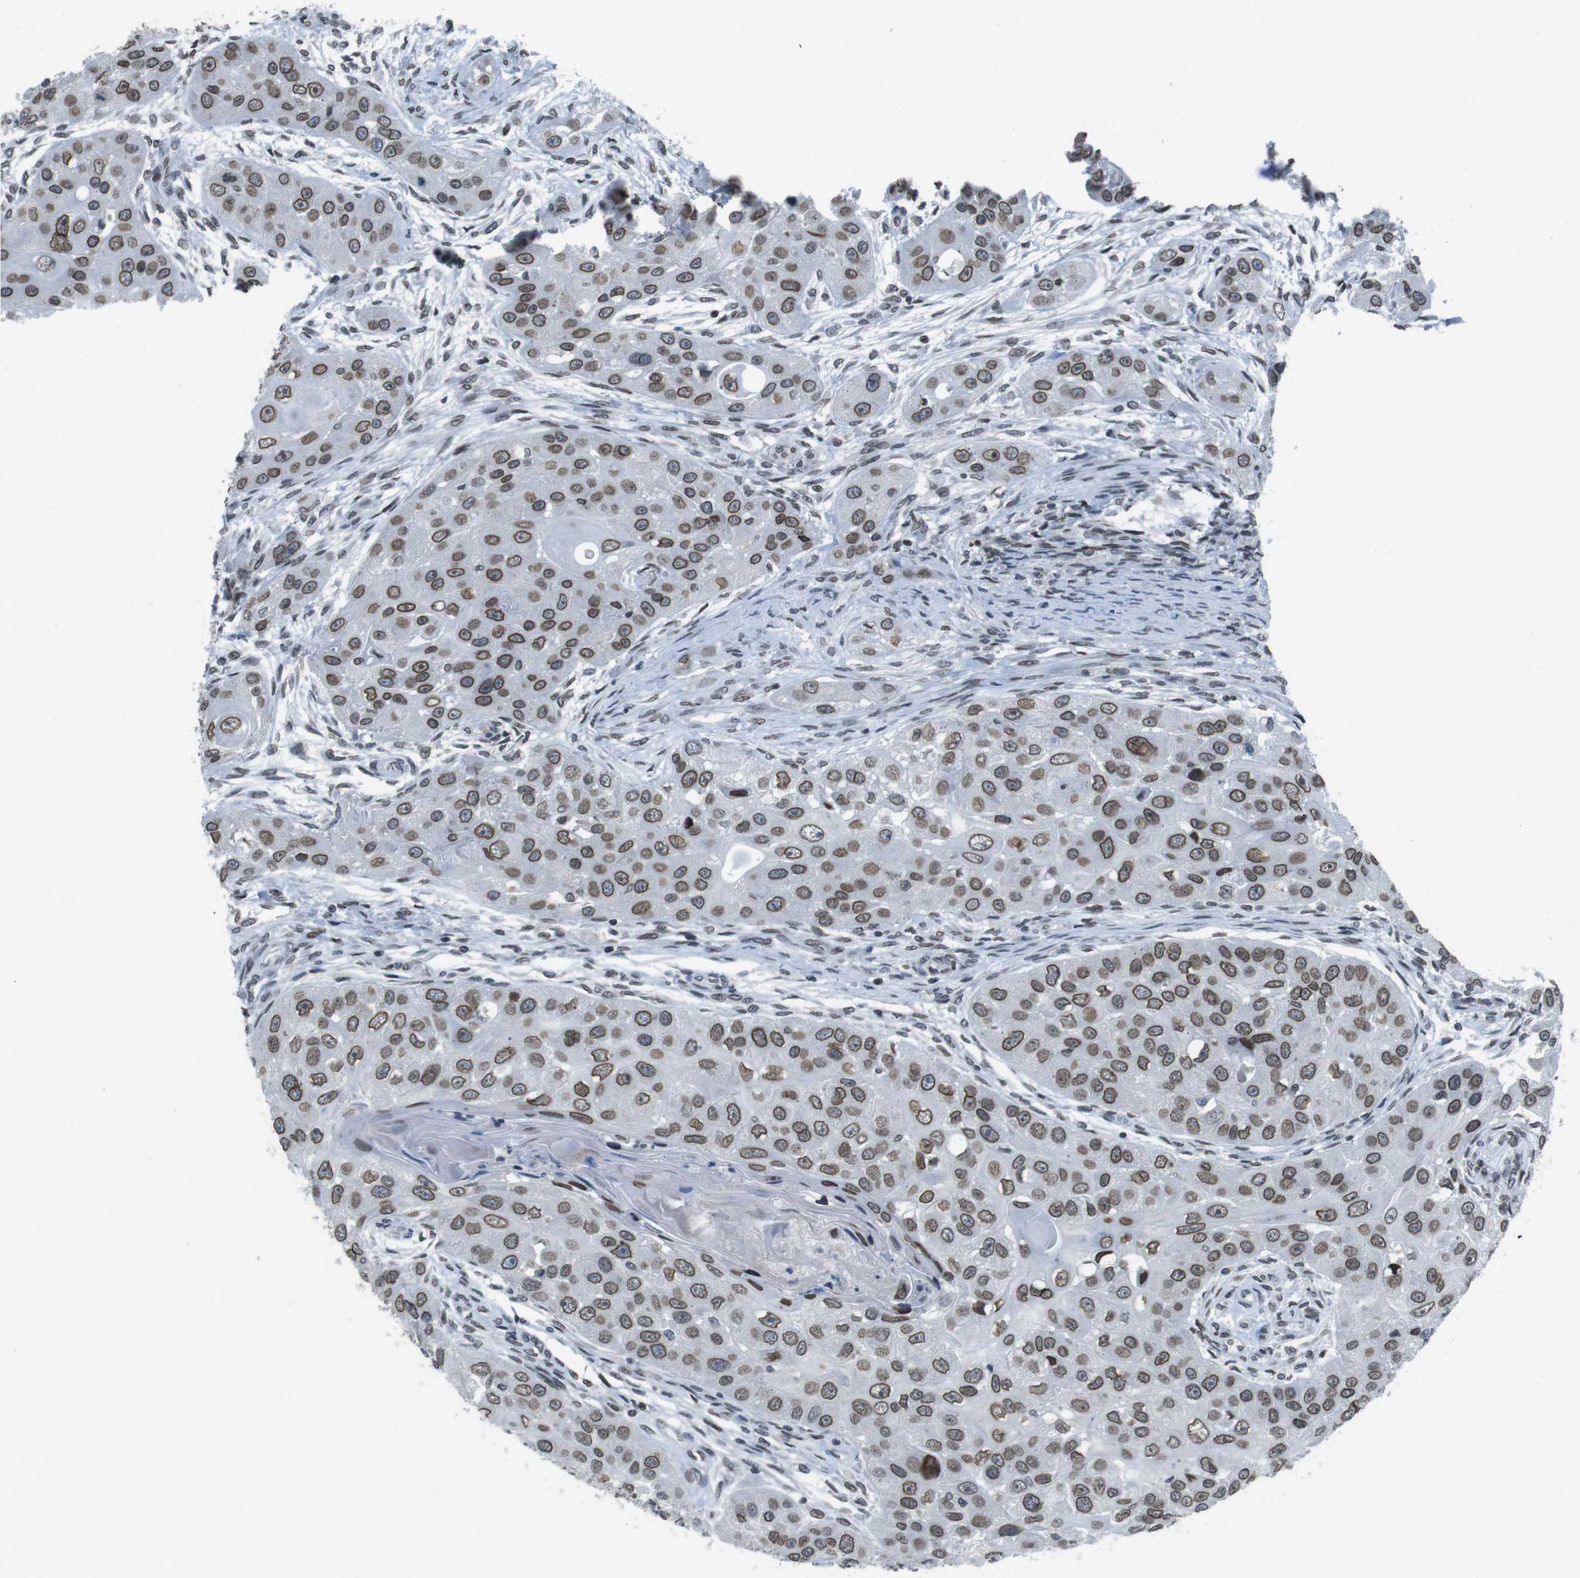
{"staining": {"intensity": "moderate", "quantity": ">75%", "location": "cytoplasmic/membranous,nuclear"}, "tissue": "head and neck cancer", "cell_type": "Tumor cells", "image_type": "cancer", "snomed": [{"axis": "morphology", "description": "Normal tissue, NOS"}, {"axis": "morphology", "description": "Squamous cell carcinoma, NOS"}, {"axis": "topography", "description": "Skeletal muscle"}, {"axis": "topography", "description": "Head-Neck"}], "caption": "Head and neck squamous cell carcinoma stained for a protein (brown) demonstrates moderate cytoplasmic/membranous and nuclear positive expression in about >75% of tumor cells.", "gene": "MAD1L1", "patient": {"sex": "male", "age": 51}}